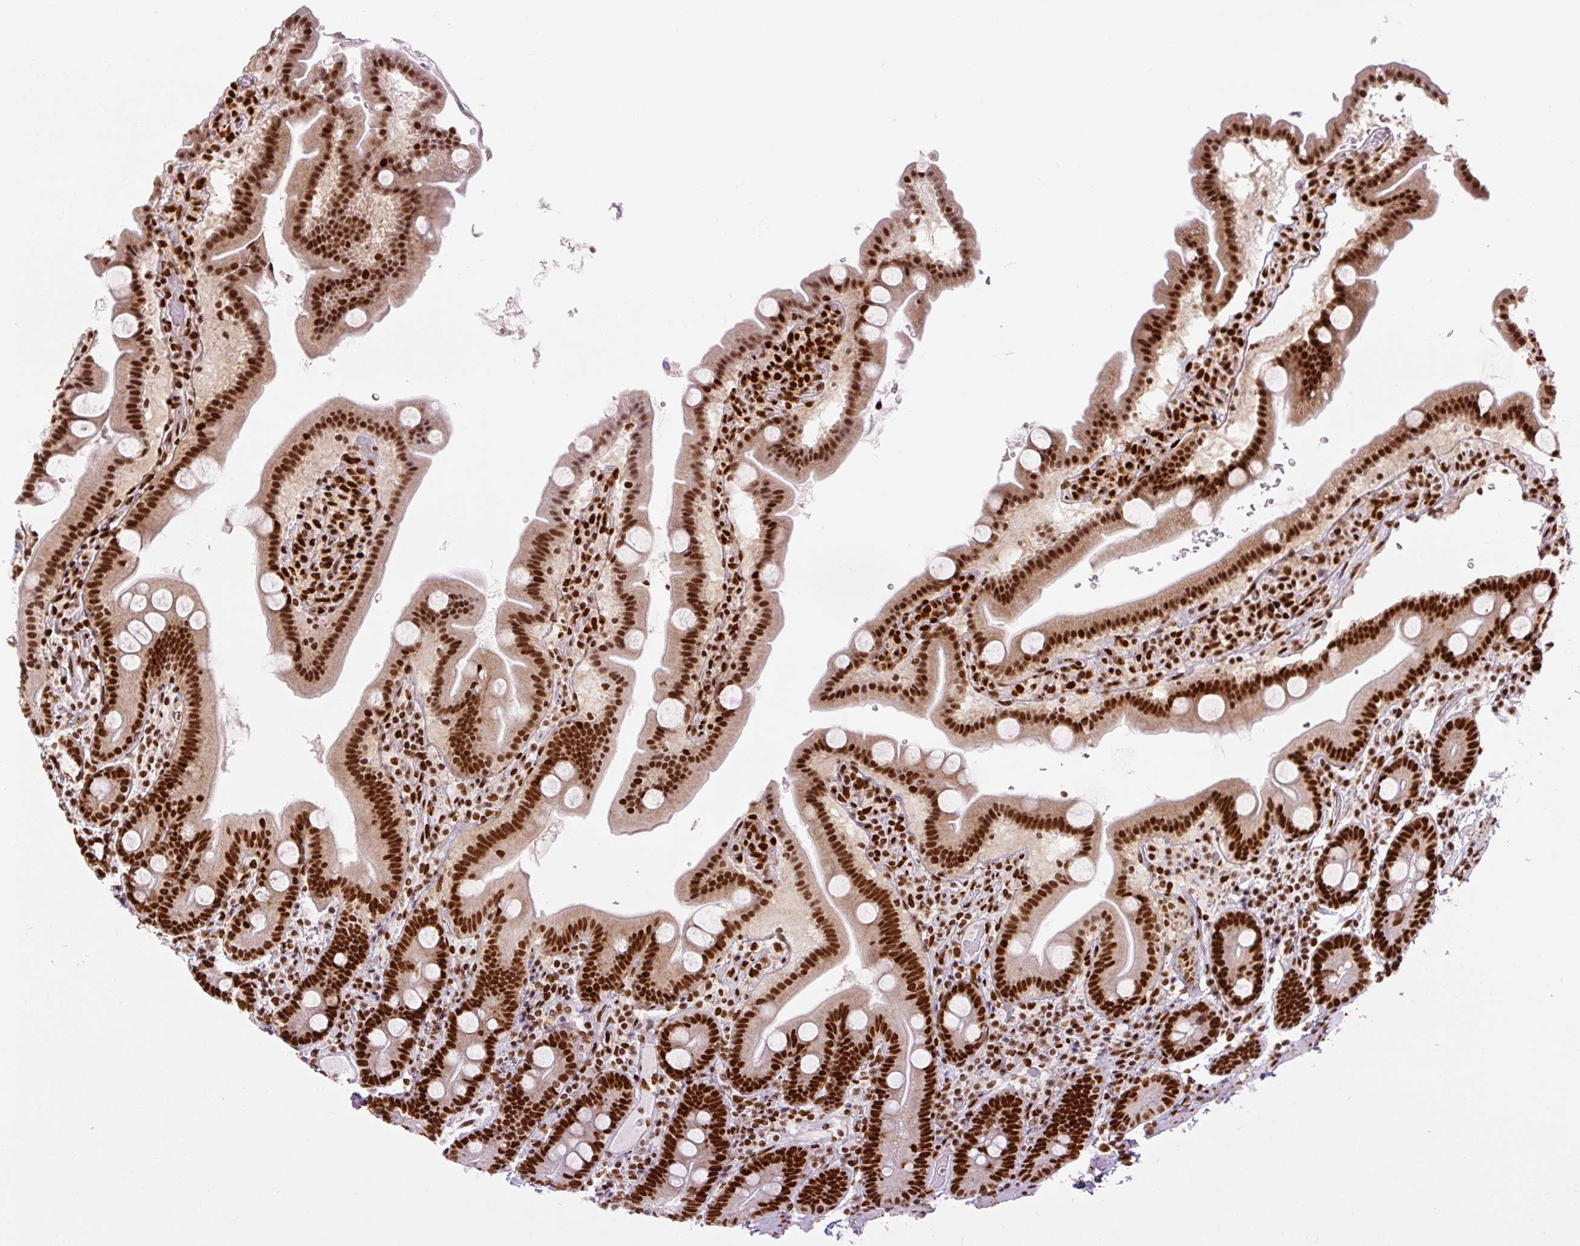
{"staining": {"intensity": "strong", "quantity": ">75%", "location": "nuclear"}, "tissue": "duodenum", "cell_type": "Glandular cells", "image_type": "normal", "snomed": [{"axis": "morphology", "description": "Normal tissue, NOS"}, {"axis": "topography", "description": "Duodenum"}], "caption": "A micrograph of duodenum stained for a protein shows strong nuclear brown staining in glandular cells.", "gene": "FUS", "patient": {"sex": "male", "age": 55}}